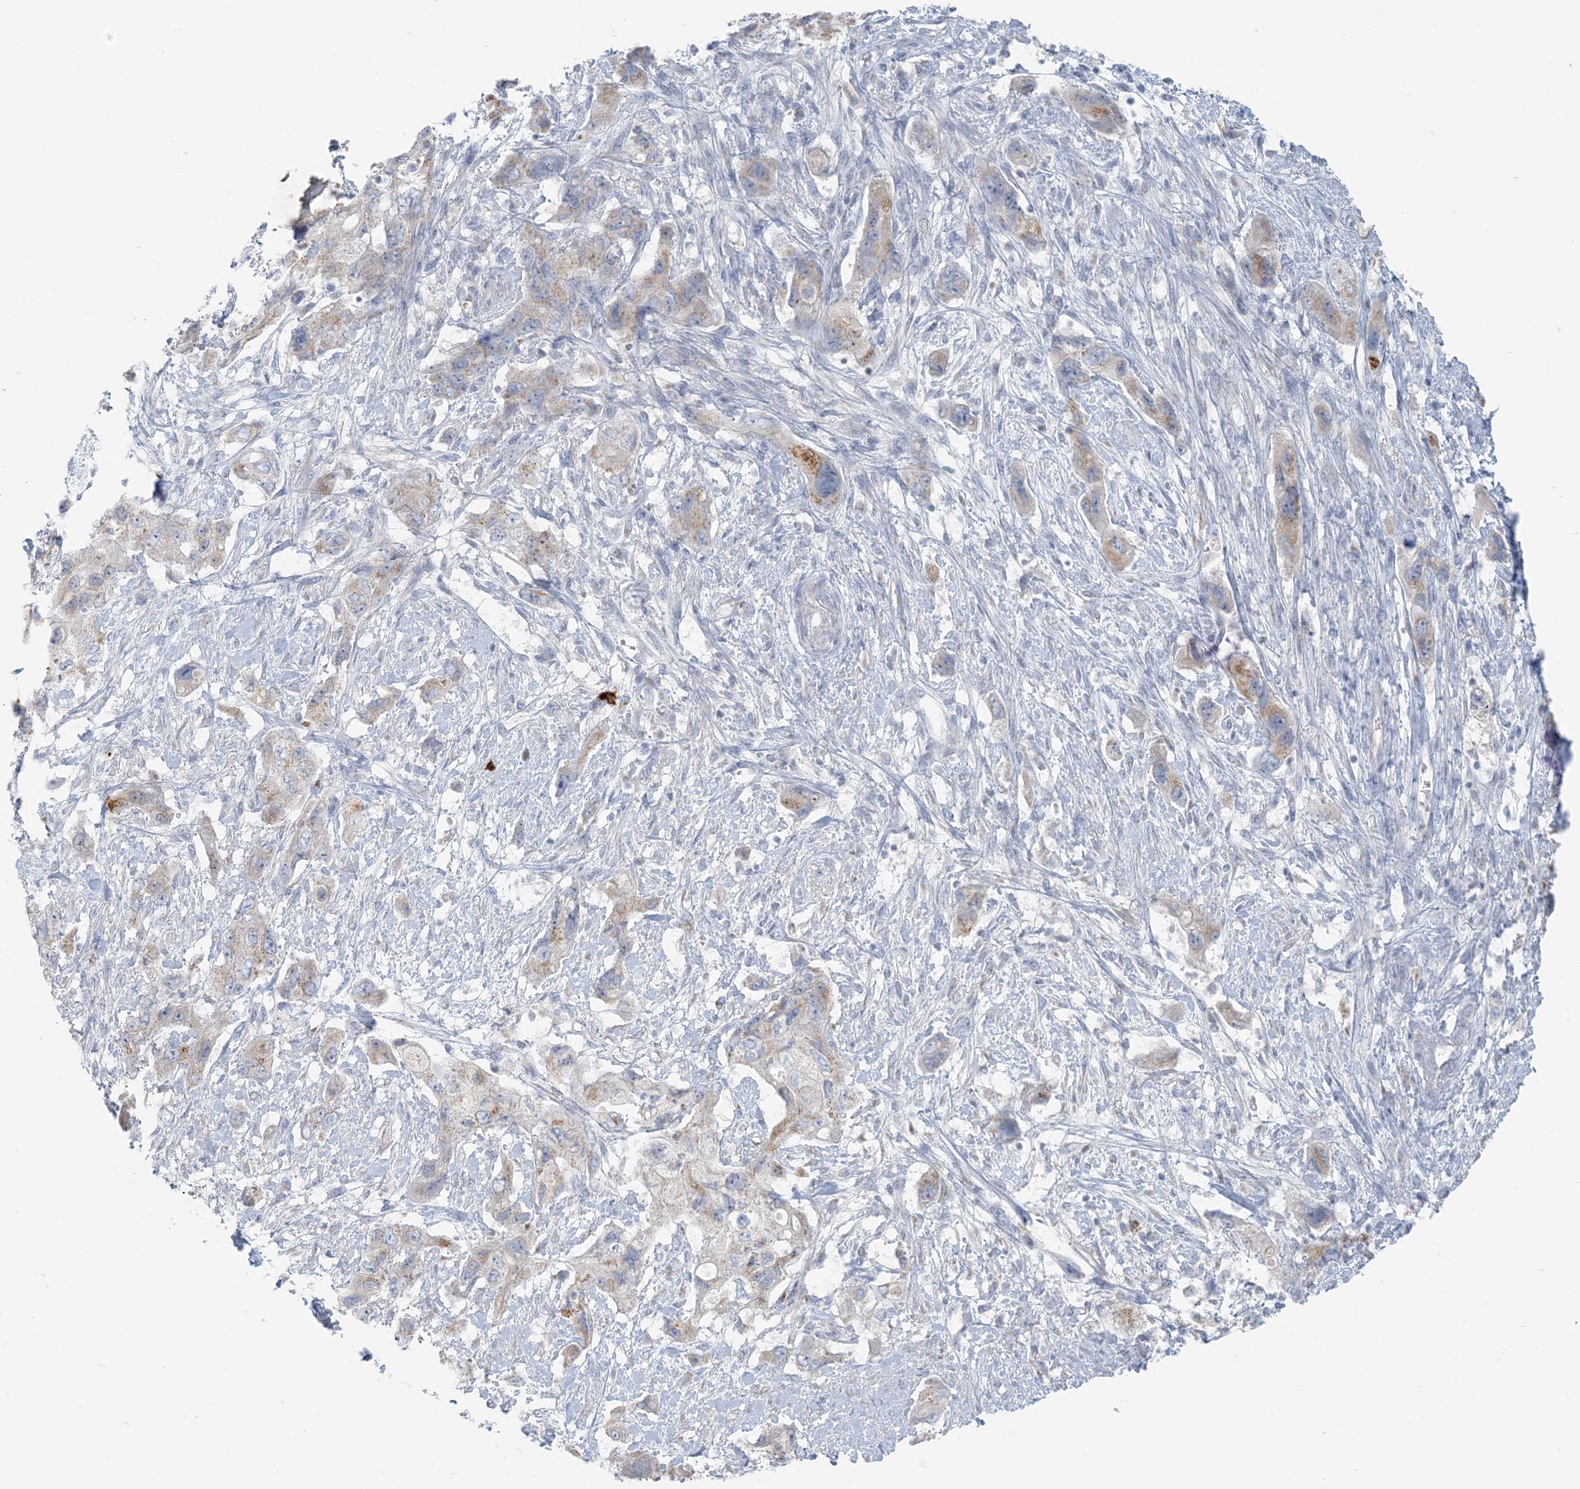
{"staining": {"intensity": "moderate", "quantity": "25%-75%", "location": "cytoplasmic/membranous"}, "tissue": "pancreatic cancer", "cell_type": "Tumor cells", "image_type": "cancer", "snomed": [{"axis": "morphology", "description": "Adenocarcinoma, NOS"}, {"axis": "topography", "description": "Pancreas"}], "caption": "Moderate cytoplasmic/membranous expression is appreciated in approximately 25%-75% of tumor cells in pancreatic adenocarcinoma.", "gene": "SCML1", "patient": {"sex": "female", "age": 73}}